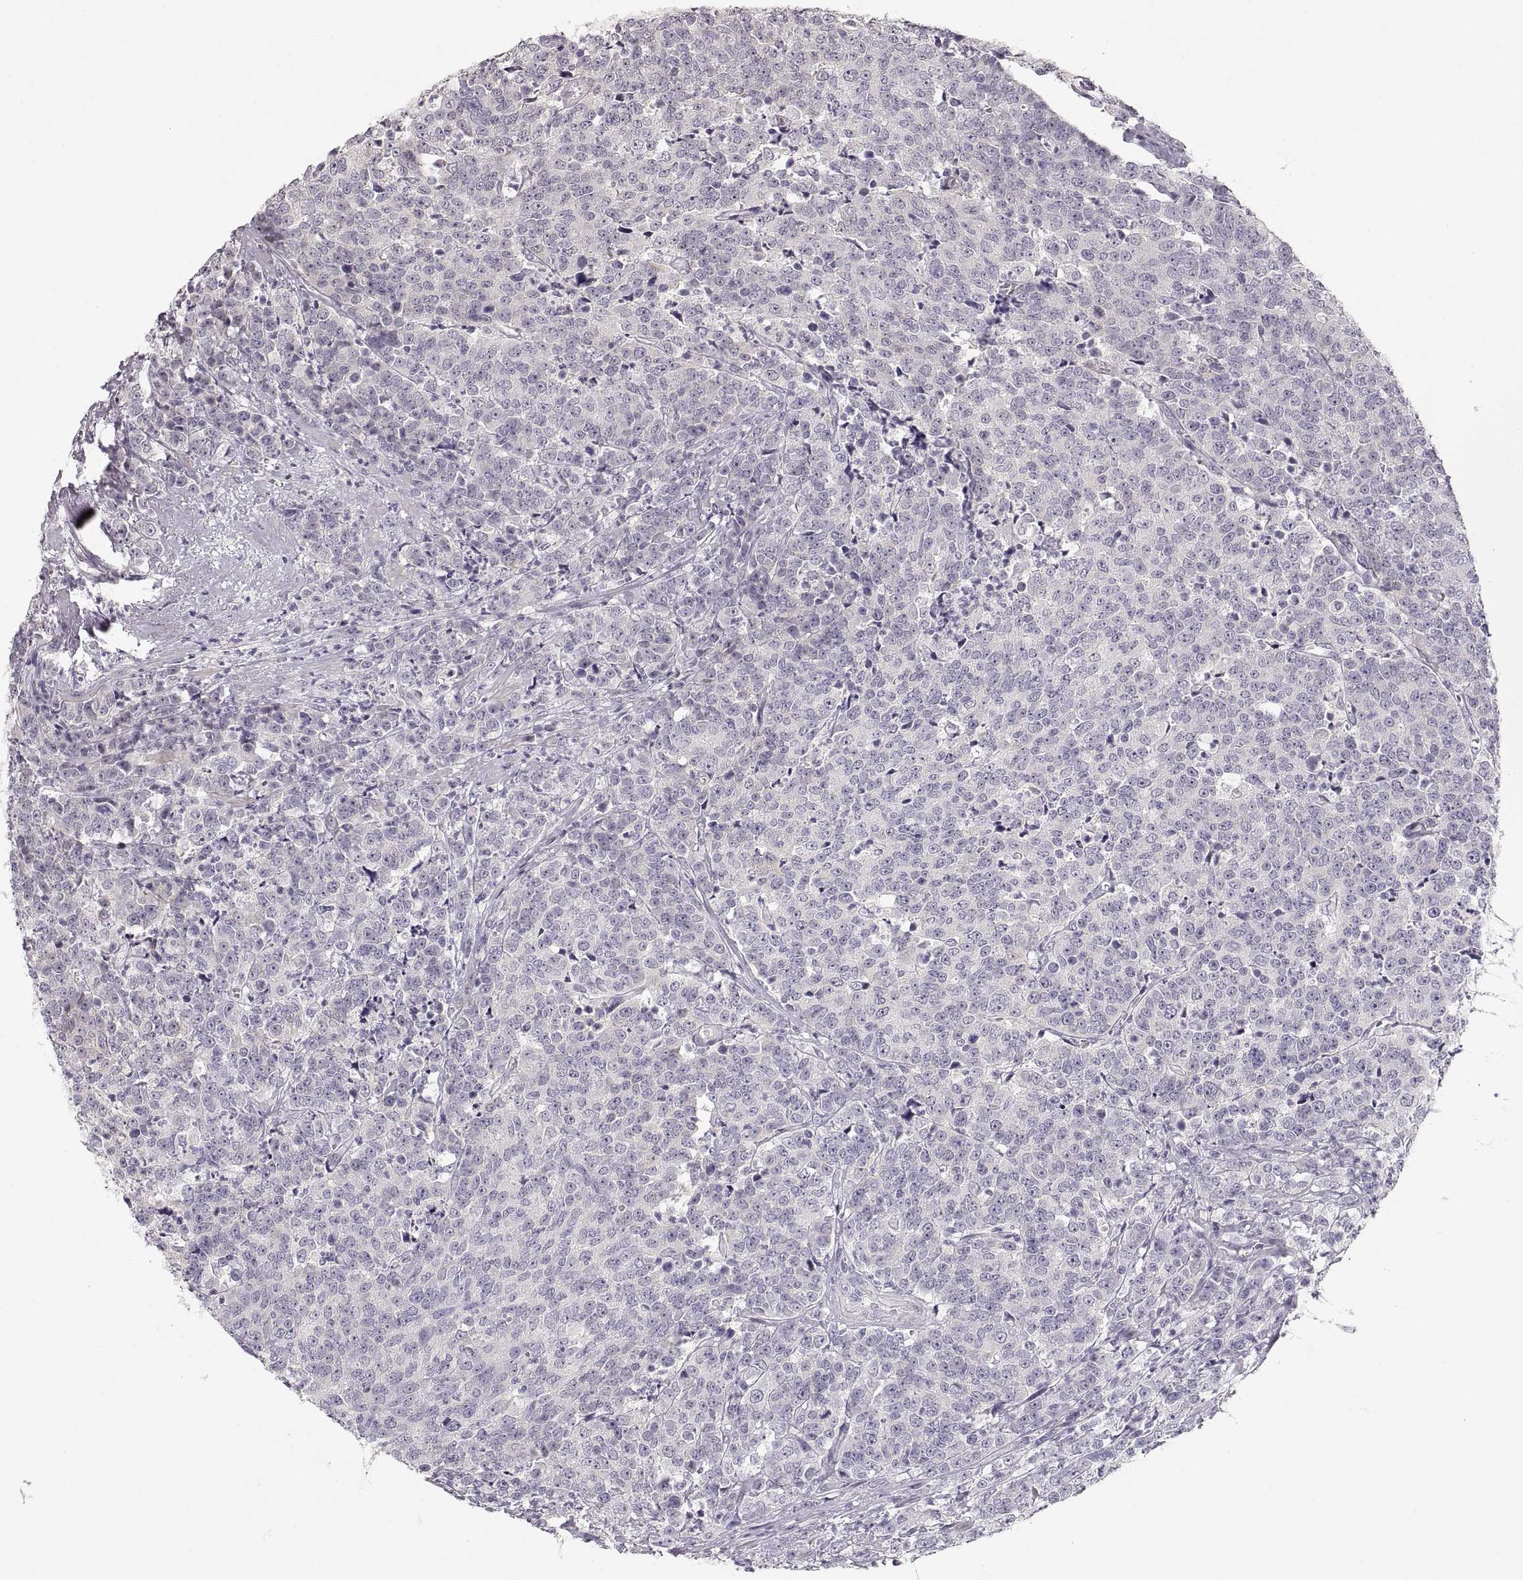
{"staining": {"intensity": "negative", "quantity": "none", "location": "none"}, "tissue": "prostate cancer", "cell_type": "Tumor cells", "image_type": "cancer", "snomed": [{"axis": "morphology", "description": "Adenocarcinoma, NOS"}, {"axis": "topography", "description": "Prostate"}], "caption": "A histopathology image of prostate adenocarcinoma stained for a protein demonstrates no brown staining in tumor cells.", "gene": "PCSK2", "patient": {"sex": "male", "age": 67}}